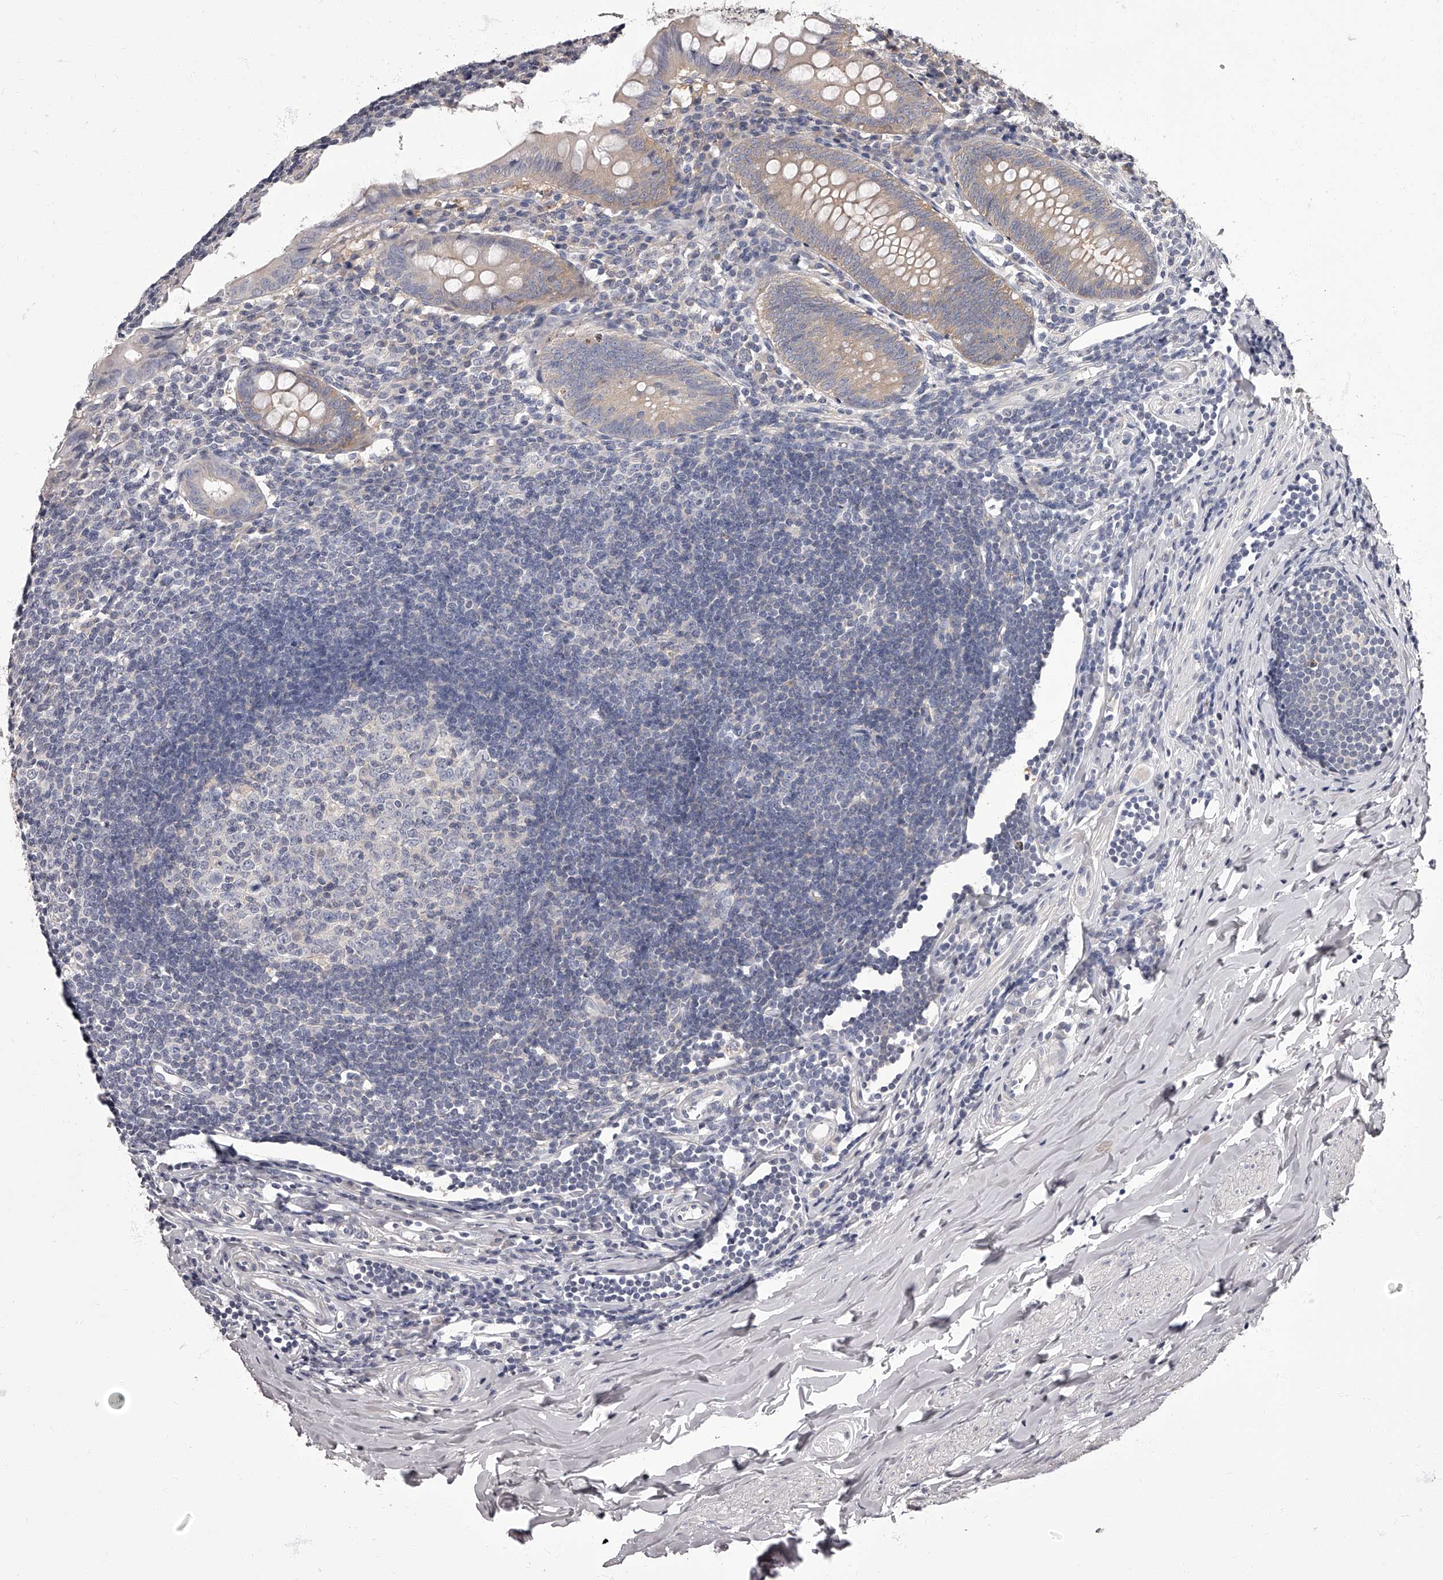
{"staining": {"intensity": "weak", "quantity": "25%-75%", "location": "cytoplasmic/membranous"}, "tissue": "appendix", "cell_type": "Glandular cells", "image_type": "normal", "snomed": [{"axis": "morphology", "description": "Normal tissue, NOS"}, {"axis": "topography", "description": "Appendix"}], "caption": "Brown immunohistochemical staining in benign human appendix exhibits weak cytoplasmic/membranous staining in approximately 25%-75% of glandular cells.", "gene": "APEH", "patient": {"sex": "female", "age": 54}}